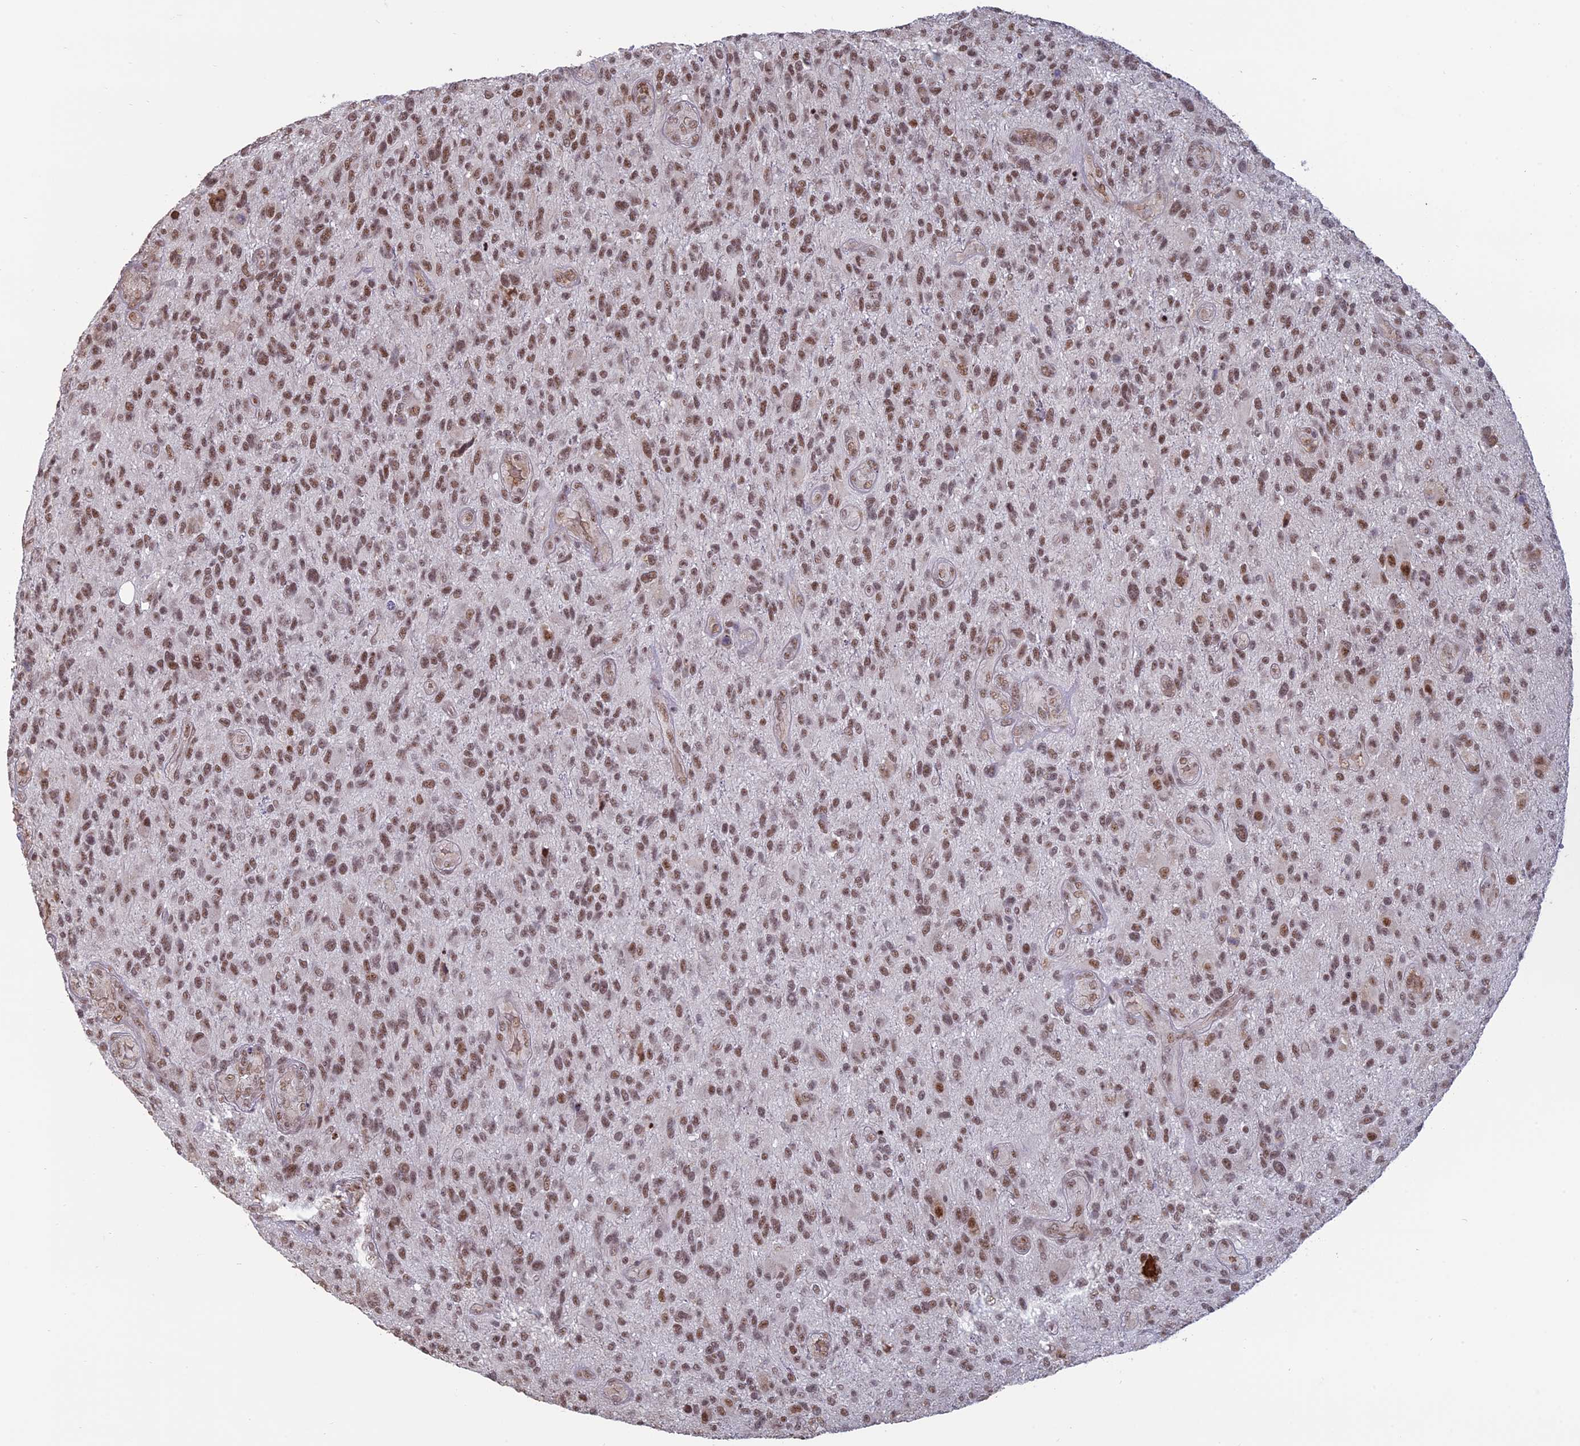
{"staining": {"intensity": "moderate", "quantity": ">75%", "location": "nuclear"}, "tissue": "glioma", "cell_type": "Tumor cells", "image_type": "cancer", "snomed": [{"axis": "morphology", "description": "Glioma, malignant, High grade"}, {"axis": "topography", "description": "Brain"}], "caption": "About >75% of tumor cells in human high-grade glioma (malignant) display moderate nuclear protein staining as visualized by brown immunohistochemical staining.", "gene": "MFAP1", "patient": {"sex": "male", "age": 47}}